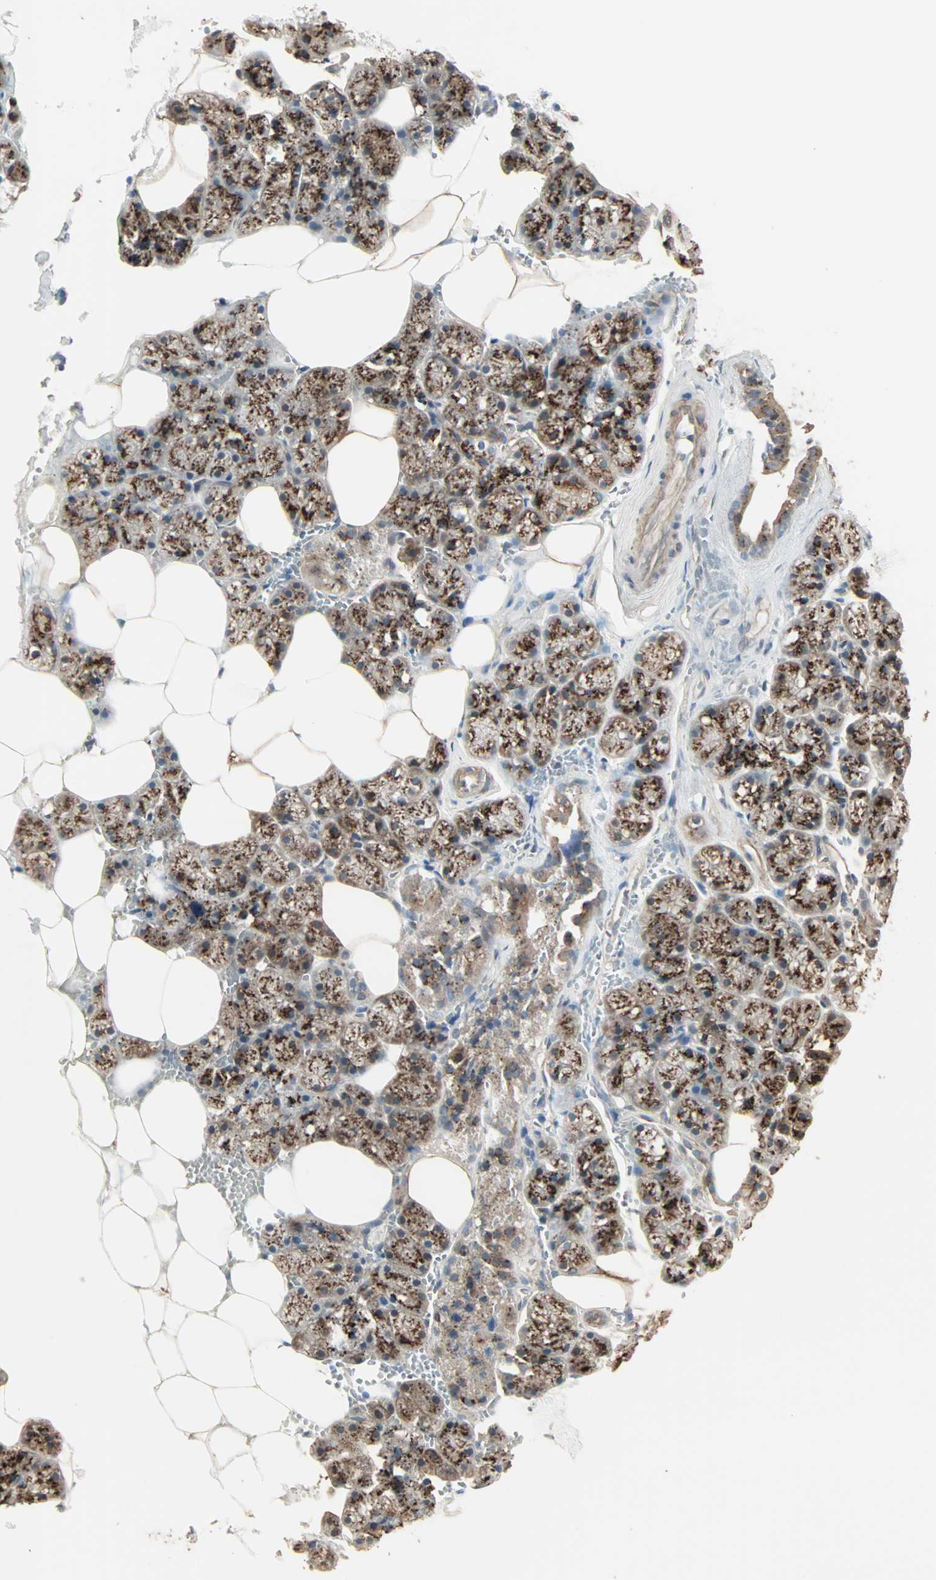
{"staining": {"intensity": "moderate", "quantity": ">75%", "location": "cytoplasmic/membranous"}, "tissue": "salivary gland", "cell_type": "Glandular cells", "image_type": "normal", "snomed": [{"axis": "morphology", "description": "Normal tissue, NOS"}, {"axis": "topography", "description": "Salivary gland"}], "caption": "Protein expression analysis of unremarkable human salivary gland reveals moderate cytoplasmic/membranous expression in approximately >75% of glandular cells.", "gene": "GALNT3", "patient": {"sex": "male", "age": 62}}